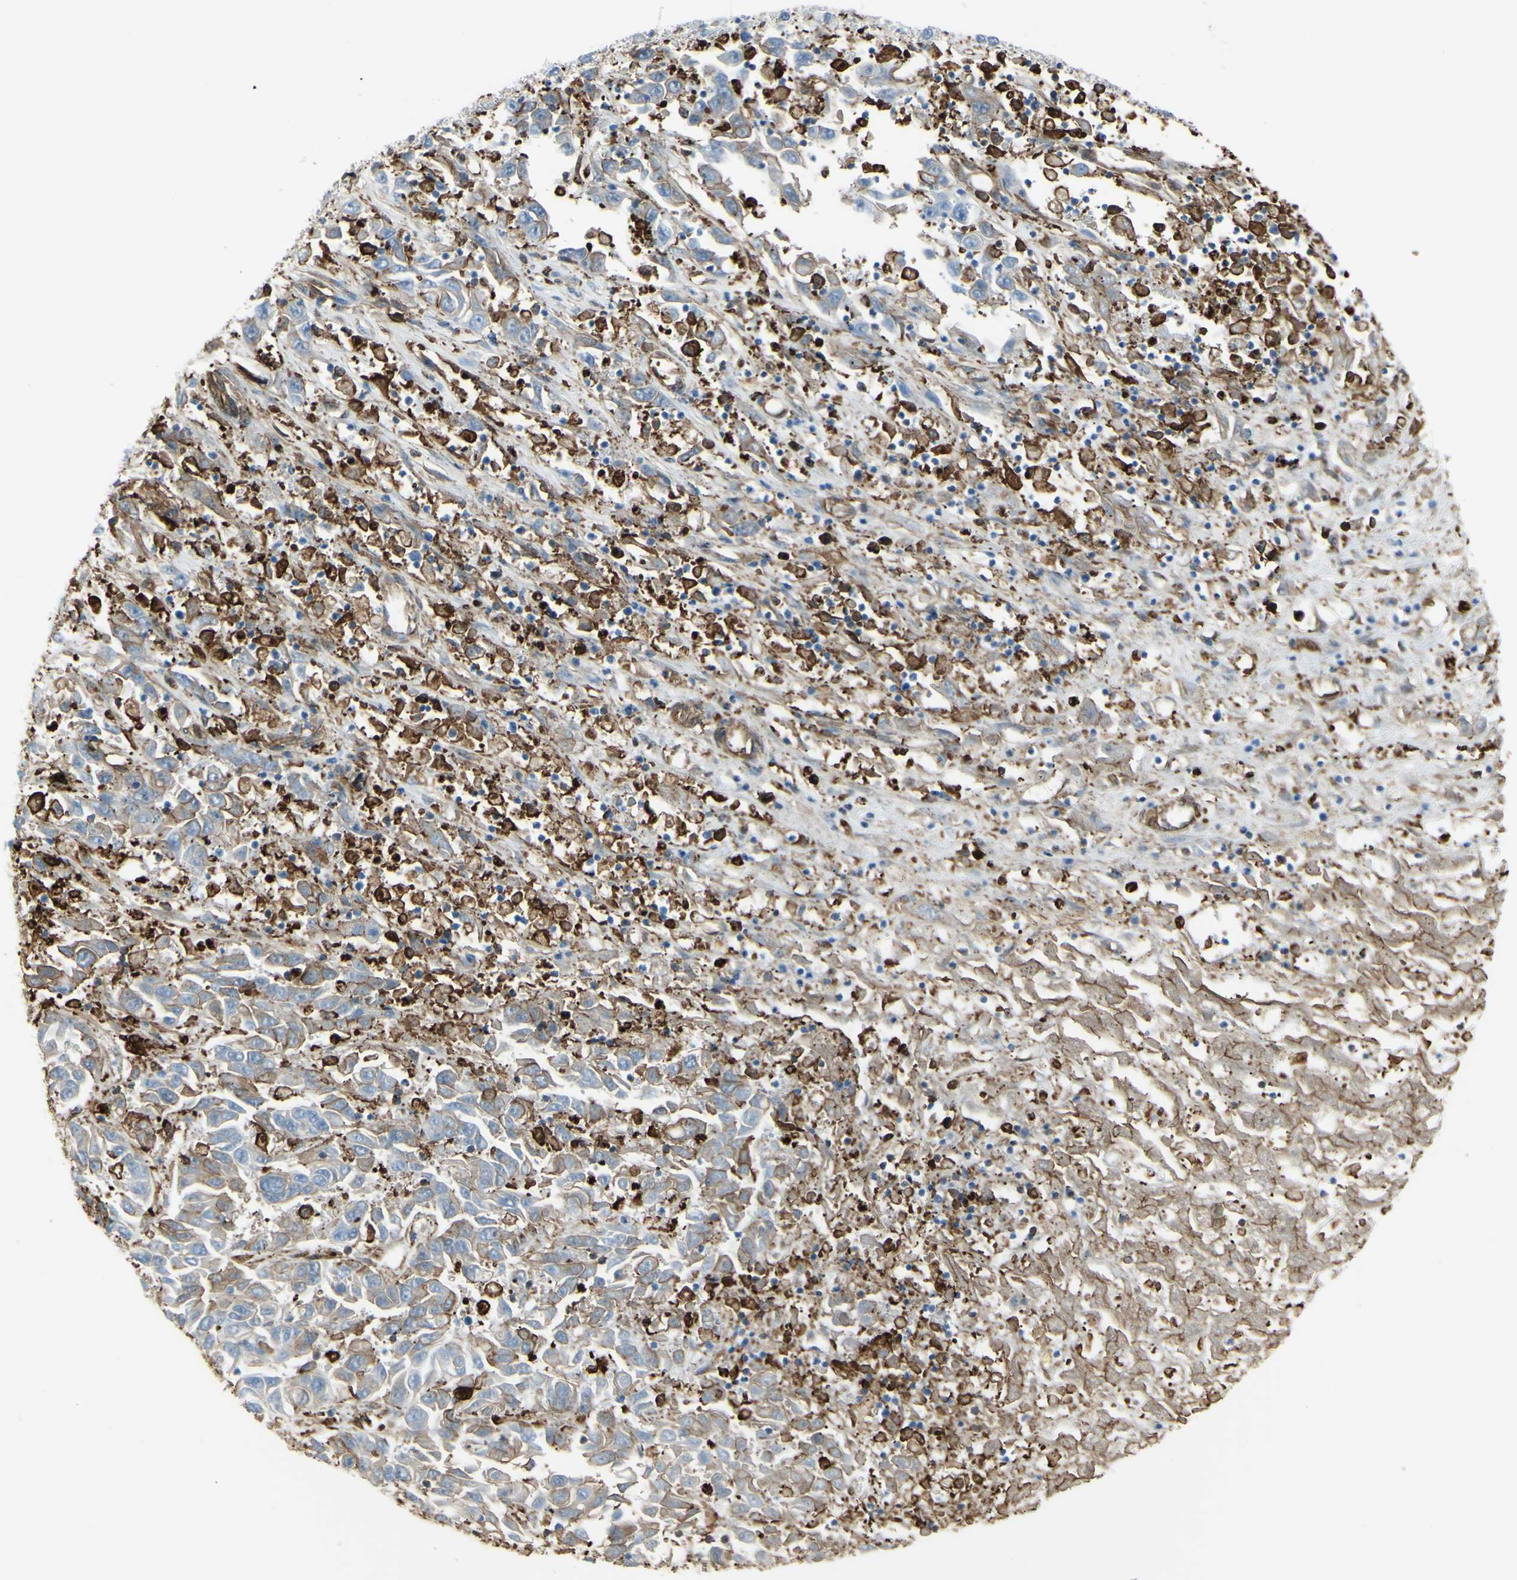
{"staining": {"intensity": "weak", "quantity": "25%-75%", "location": "none"}, "tissue": "liver cancer", "cell_type": "Tumor cells", "image_type": "cancer", "snomed": [{"axis": "morphology", "description": "Cholangiocarcinoma"}, {"axis": "topography", "description": "Liver"}], "caption": "DAB (3,3'-diaminobenzidine) immunohistochemical staining of liver cholangiocarcinoma displays weak None protein staining in about 25%-75% of tumor cells.", "gene": "GSN", "patient": {"sex": "female", "age": 52}}